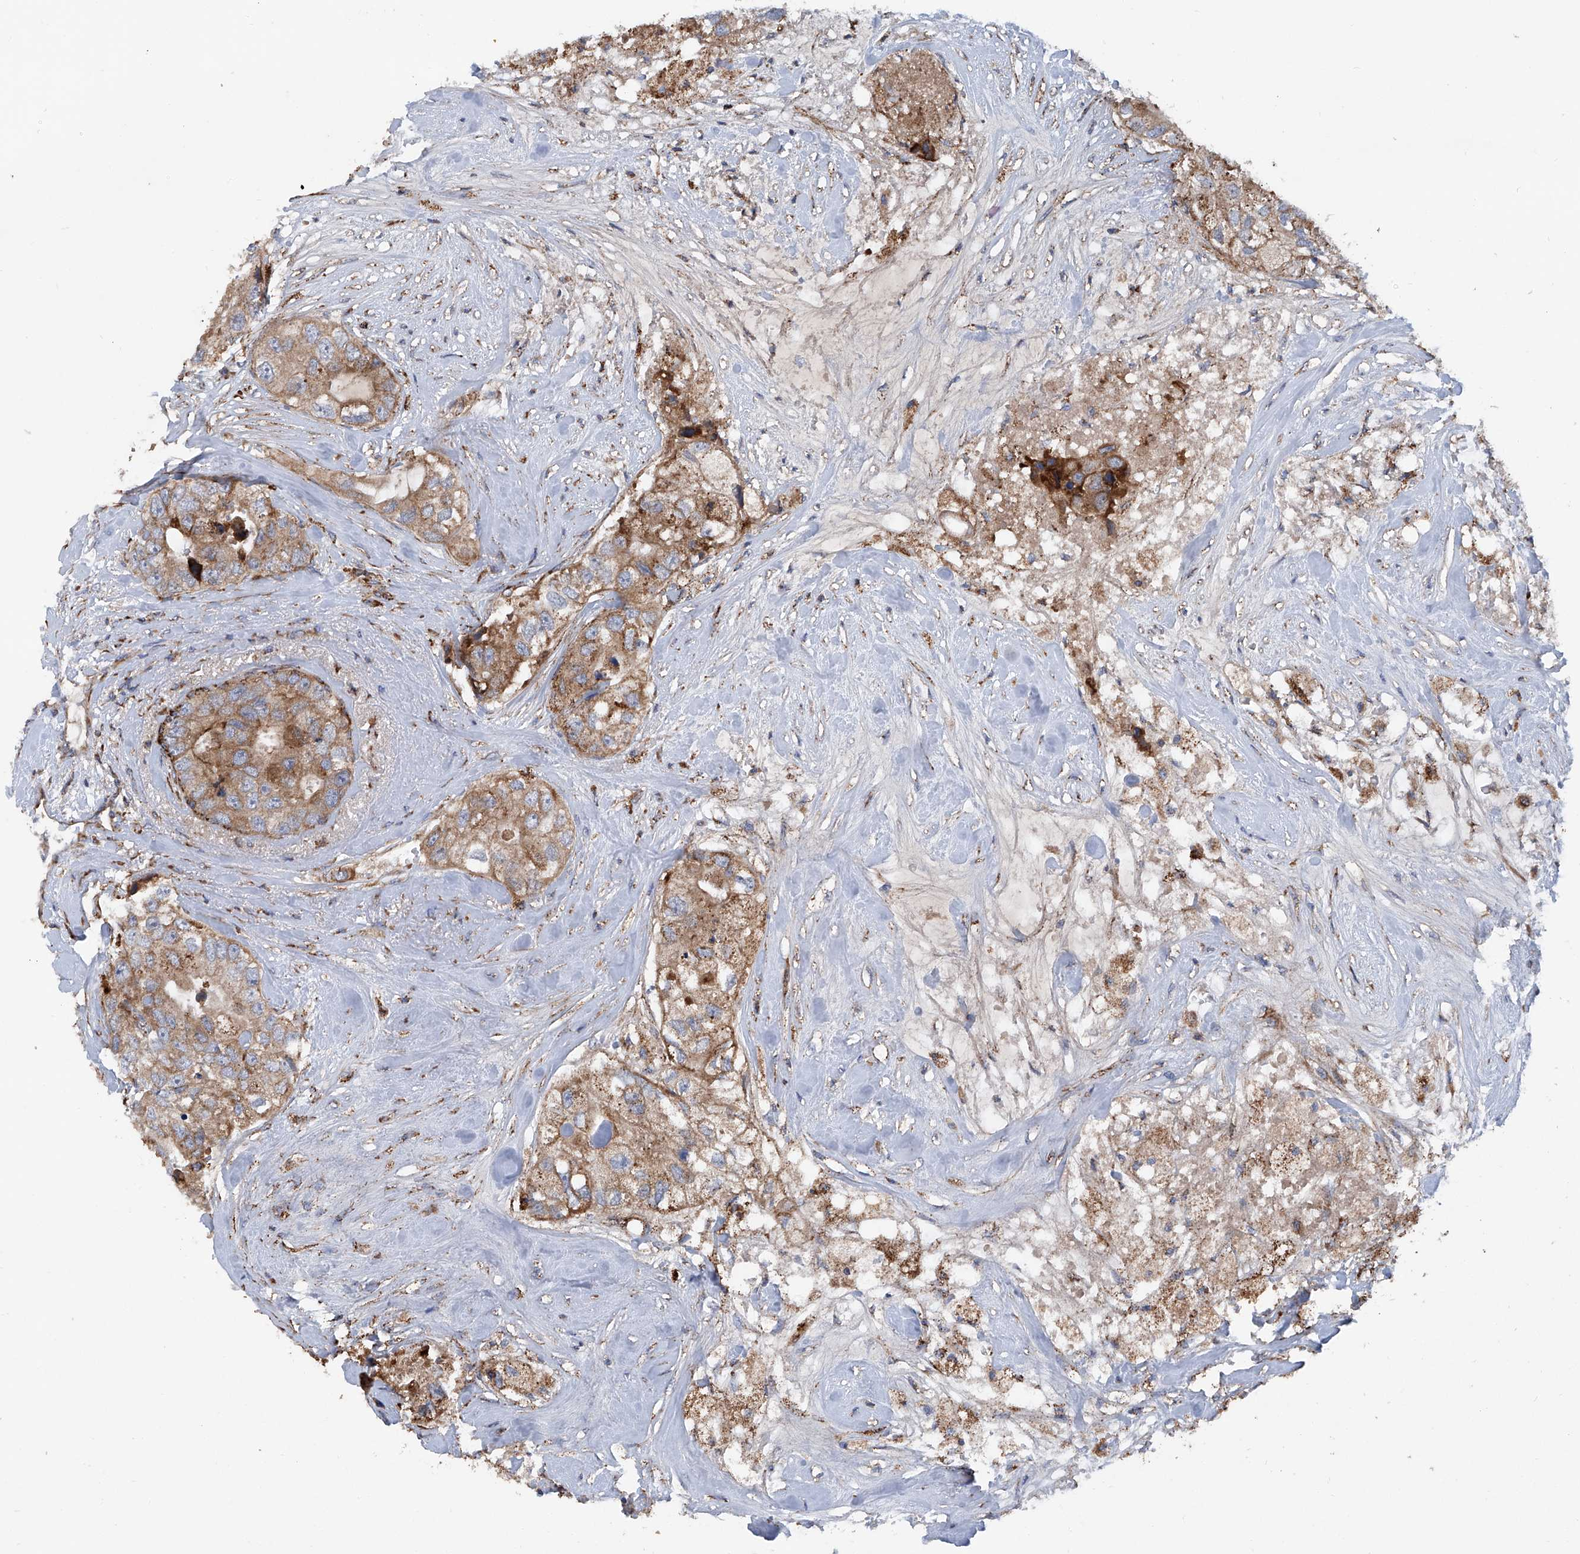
{"staining": {"intensity": "moderate", "quantity": ">75%", "location": "cytoplasmic/membranous"}, "tissue": "breast cancer", "cell_type": "Tumor cells", "image_type": "cancer", "snomed": [{"axis": "morphology", "description": "Duct carcinoma"}, {"axis": "topography", "description": "Breast"}], "caption": "A high-resolution micrograph shows IHC staining of breast cancer (infiltrating ductal carcinoma), which shows moderate cytoplasmic/membranous positivity in approximately >75% of tumor cells.", "gene": "ASCC3", "patient": {"sex": "female", "age": 62}}